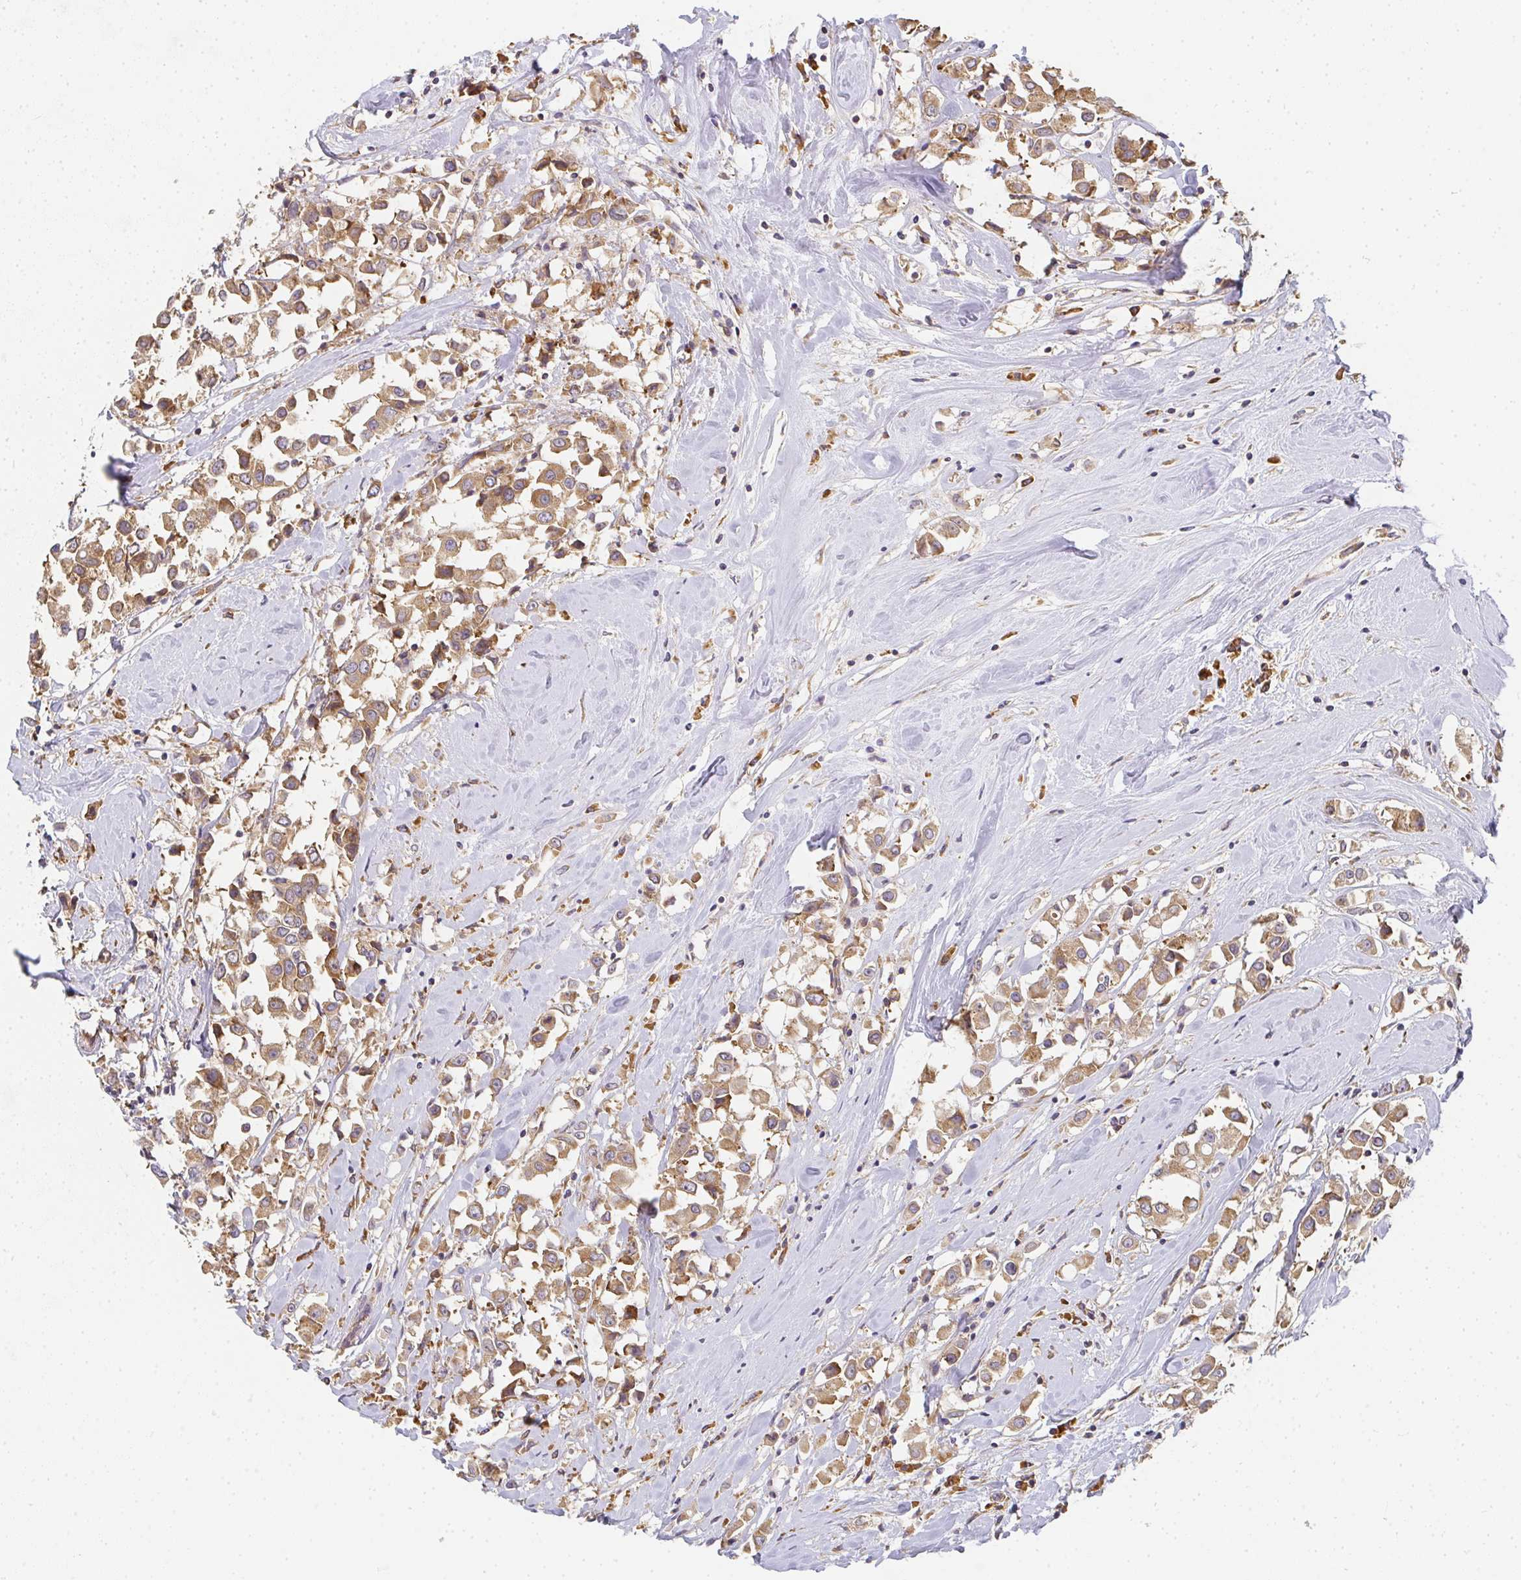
{"staining": {"intensity": "moderate", "quantity": ">75%", "location": "cytoplasmic/membranous"}, "tissue": "breast cancer", "cell_type": "Tumor cells", "image_type": "cancer", "snomed": [{"axis": "morphology", "description": "Duct carcinoma"}, {"axis": "topography", "description": "Breast"}], "caption": "Human breast cancer (invasive ductal carcinoma) stained with a protein marker demonstrates moderate staining in tumor cells.", "gene": "SLC35B3", "patient": {"sex": "female", "age": 61}}